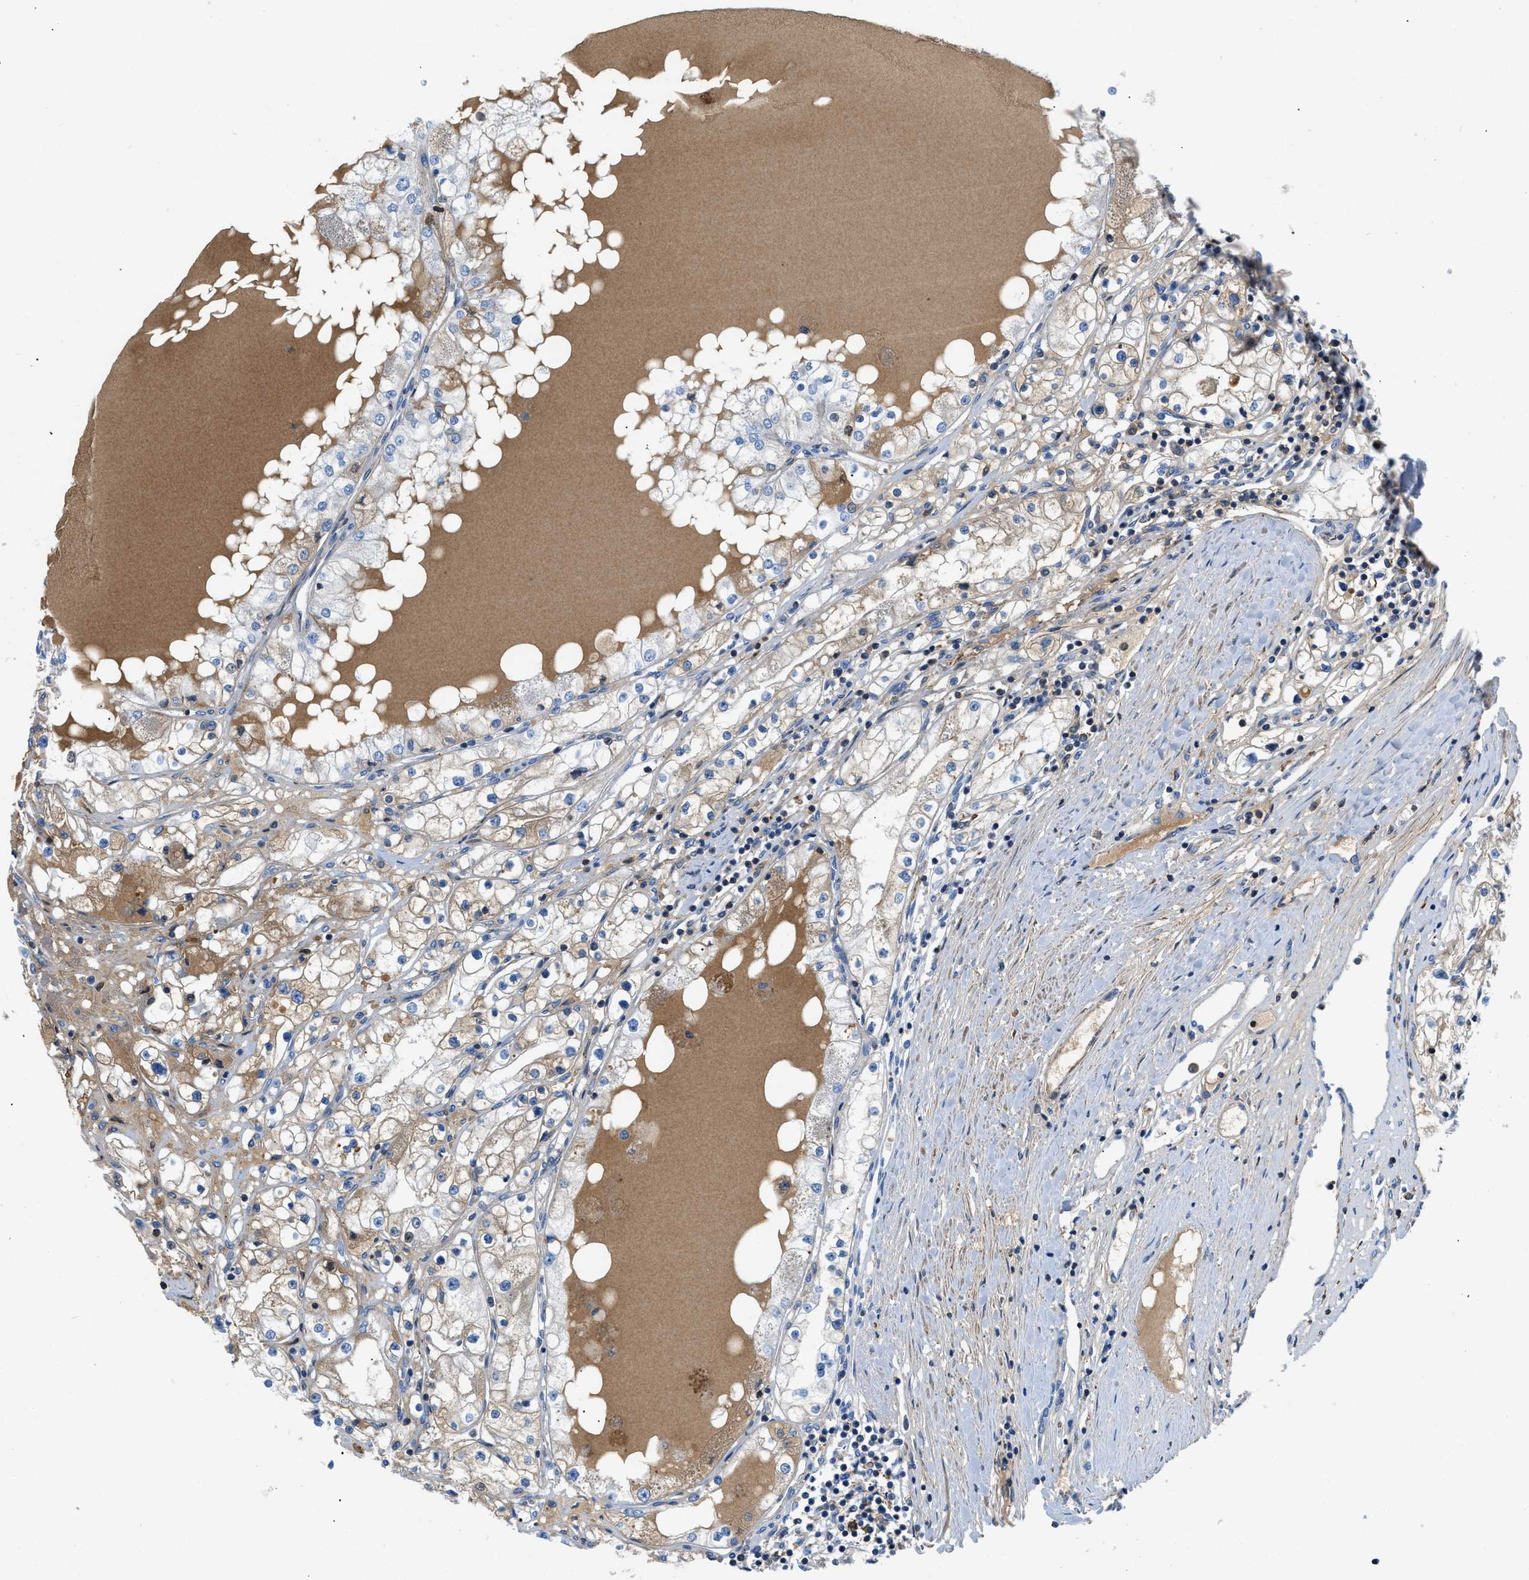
{"staining": {"intensity": "weak", "quantity": "25%-75%", "location": "cytoplasmic/membranous"}, "tissue": "renal cancer", "cell_type": "Tumor cells", "image_type": "cancer", "snomed": [{"axis": "morphology", "description": "Adenocarcinoma, NOS"}, {"axis": "topography", "description": "Kidney"}], "caption": "Immunohistochemistry (IHC) (DAB) staining of renal cancer (adenocarcinoma) demonstrates weak cytoplasmic/membranous protein positivity in about 25%-75% of tumor cells.", "gene": "ATP6V0D1", "patient": {"sex": "male", "age": 68}}